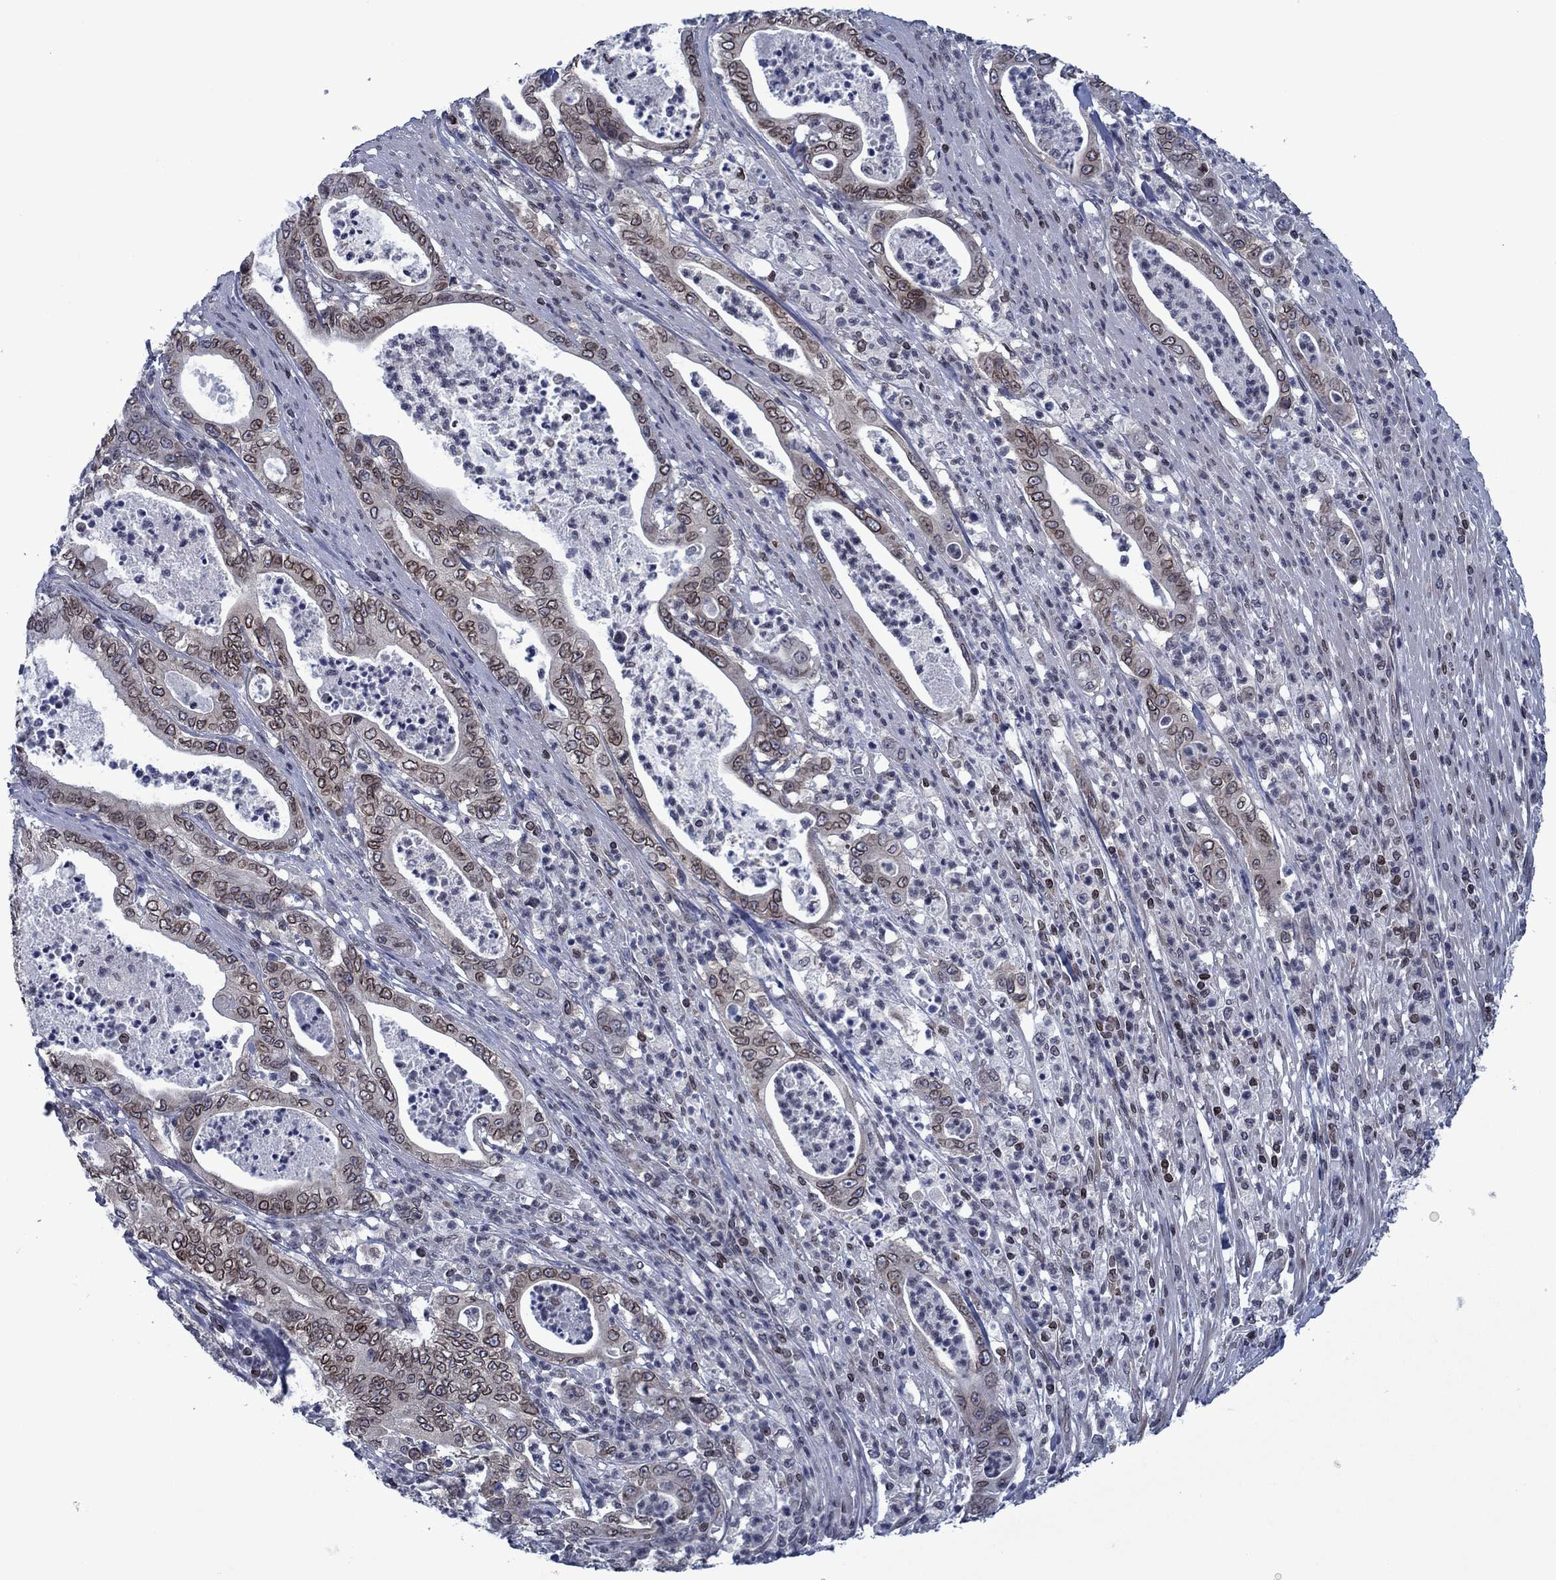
{"staining": {"intensity": "moderate", "quantity": "<25%", "location": "cytoplasmic/membranous,nuclear"}, "tissue": "pancreatic cancer", "cell_type": "Tumor cells", "image_type": "cancer", "snomed": [{"axis": "morphology", "description": "Adenocarcinoma, NOS"}, {"axis": "topography", "description": "Pancreas"}], "caption": "Protein staining of pancreatic adenocarcinoma tissue exhibits moderate cytoplasmic/membranous and nuclear positivity in approximately <25% of tumor cells.", "gene": "SLA", "patient": {"sex": "male", "age": 71}}